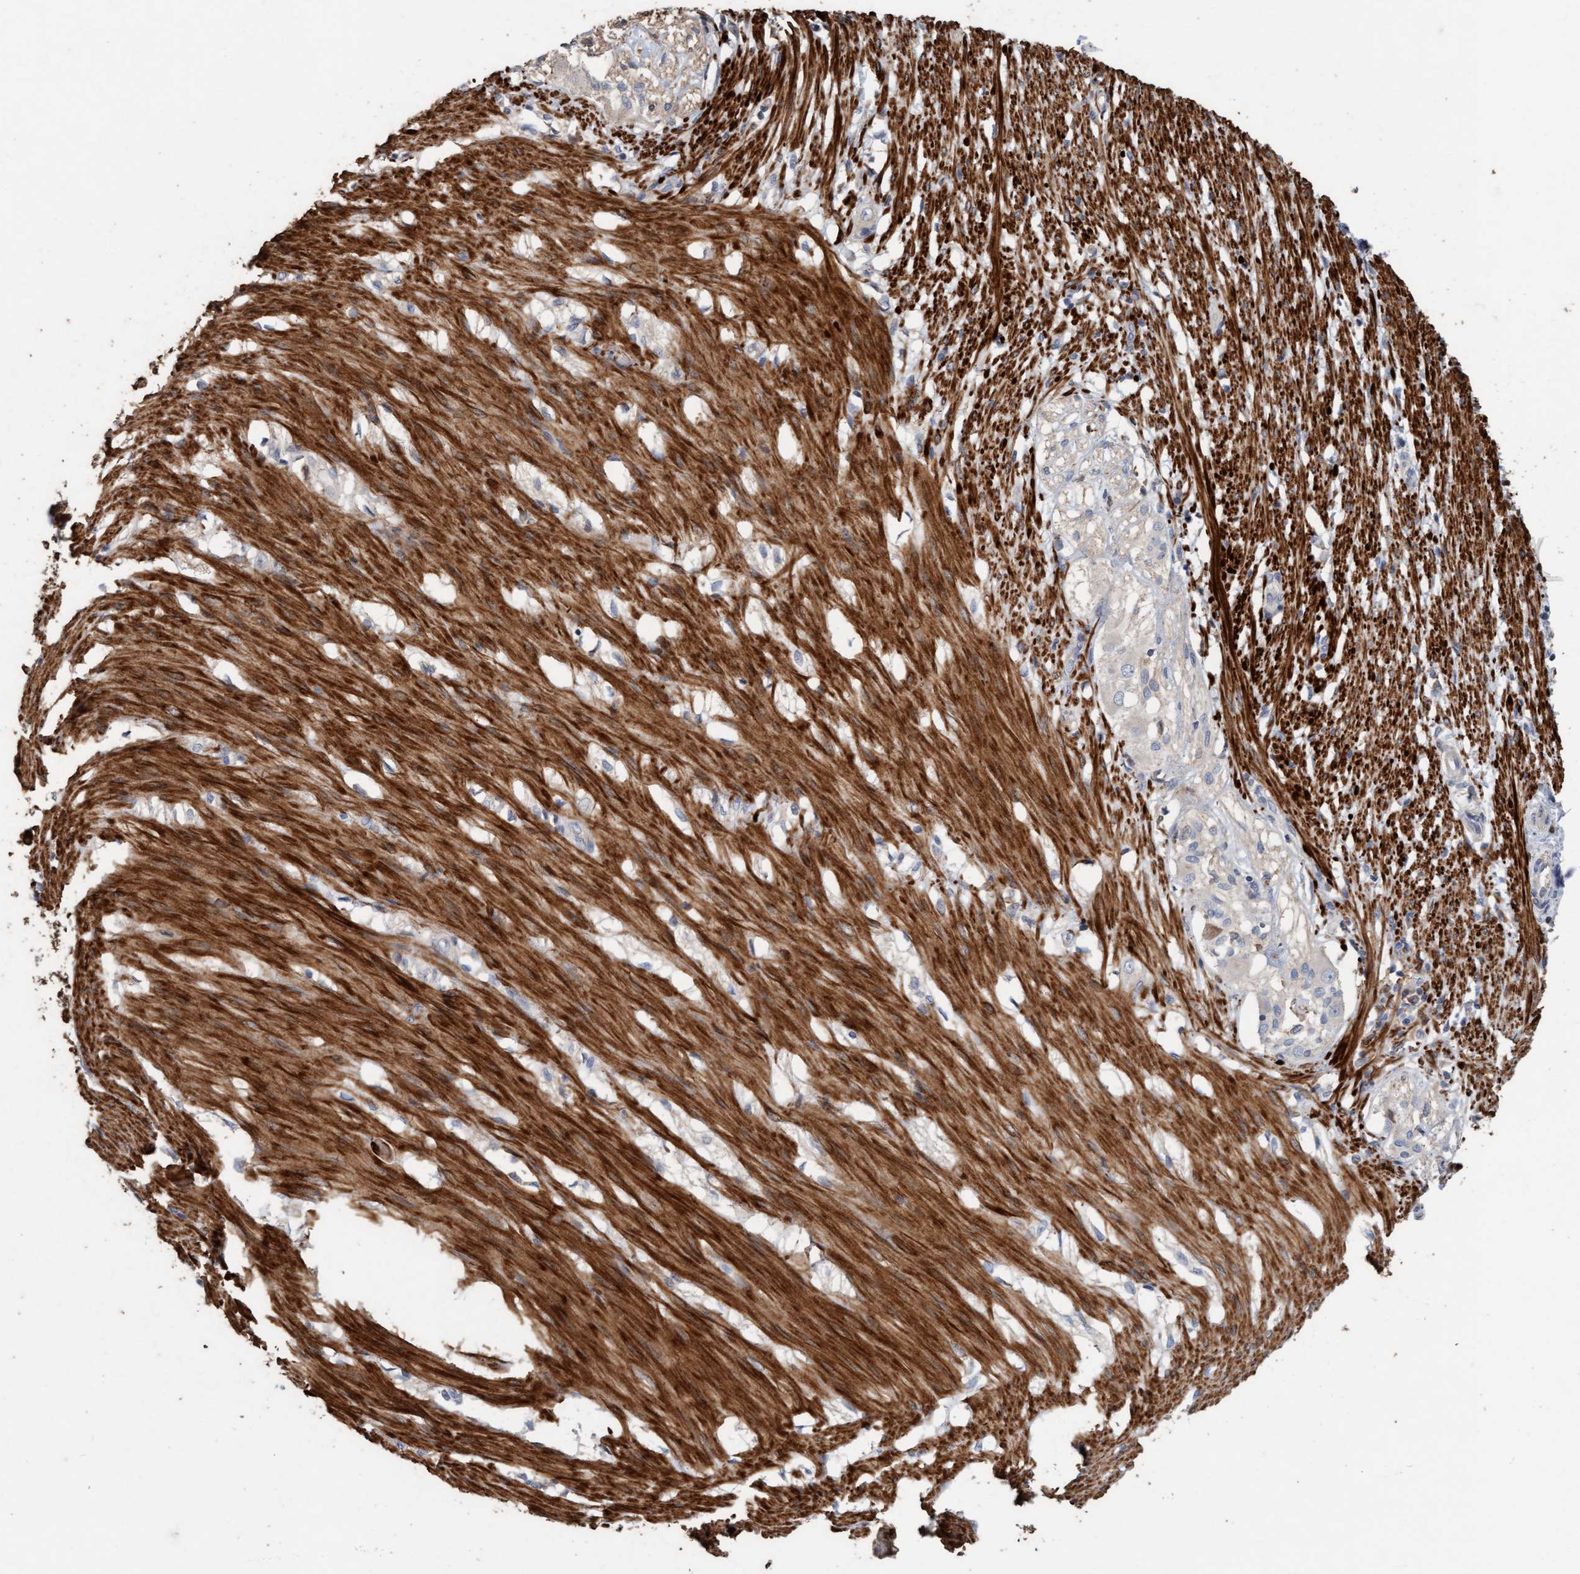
{"staining": {"intensity": "strong", "quantity": ">75%", "location": "cytoplasmic/membranous"}, "tissue": "smooth muscle", "cell_type": "Smooth muscle cells", "image_type": "normal", "snomed": [{"axis": "morphology", "description": "Normal tissue, NOS"}, {"axis": "morphology", "description": "Adenocarcinoma, NOS"}, {"axis": "topography", "description": "Smooth muscle"}, {"axis": "topography", "description": "Colon"}], "caption": "This micrograph displays IHC staining of unremarkable smooth muscle, with high strong cytoplasmic/membranous positivity in about >75% of smooth muscle cells.", "gene": "LONRF1", "patient": {"sex": "male", "age": 14}}